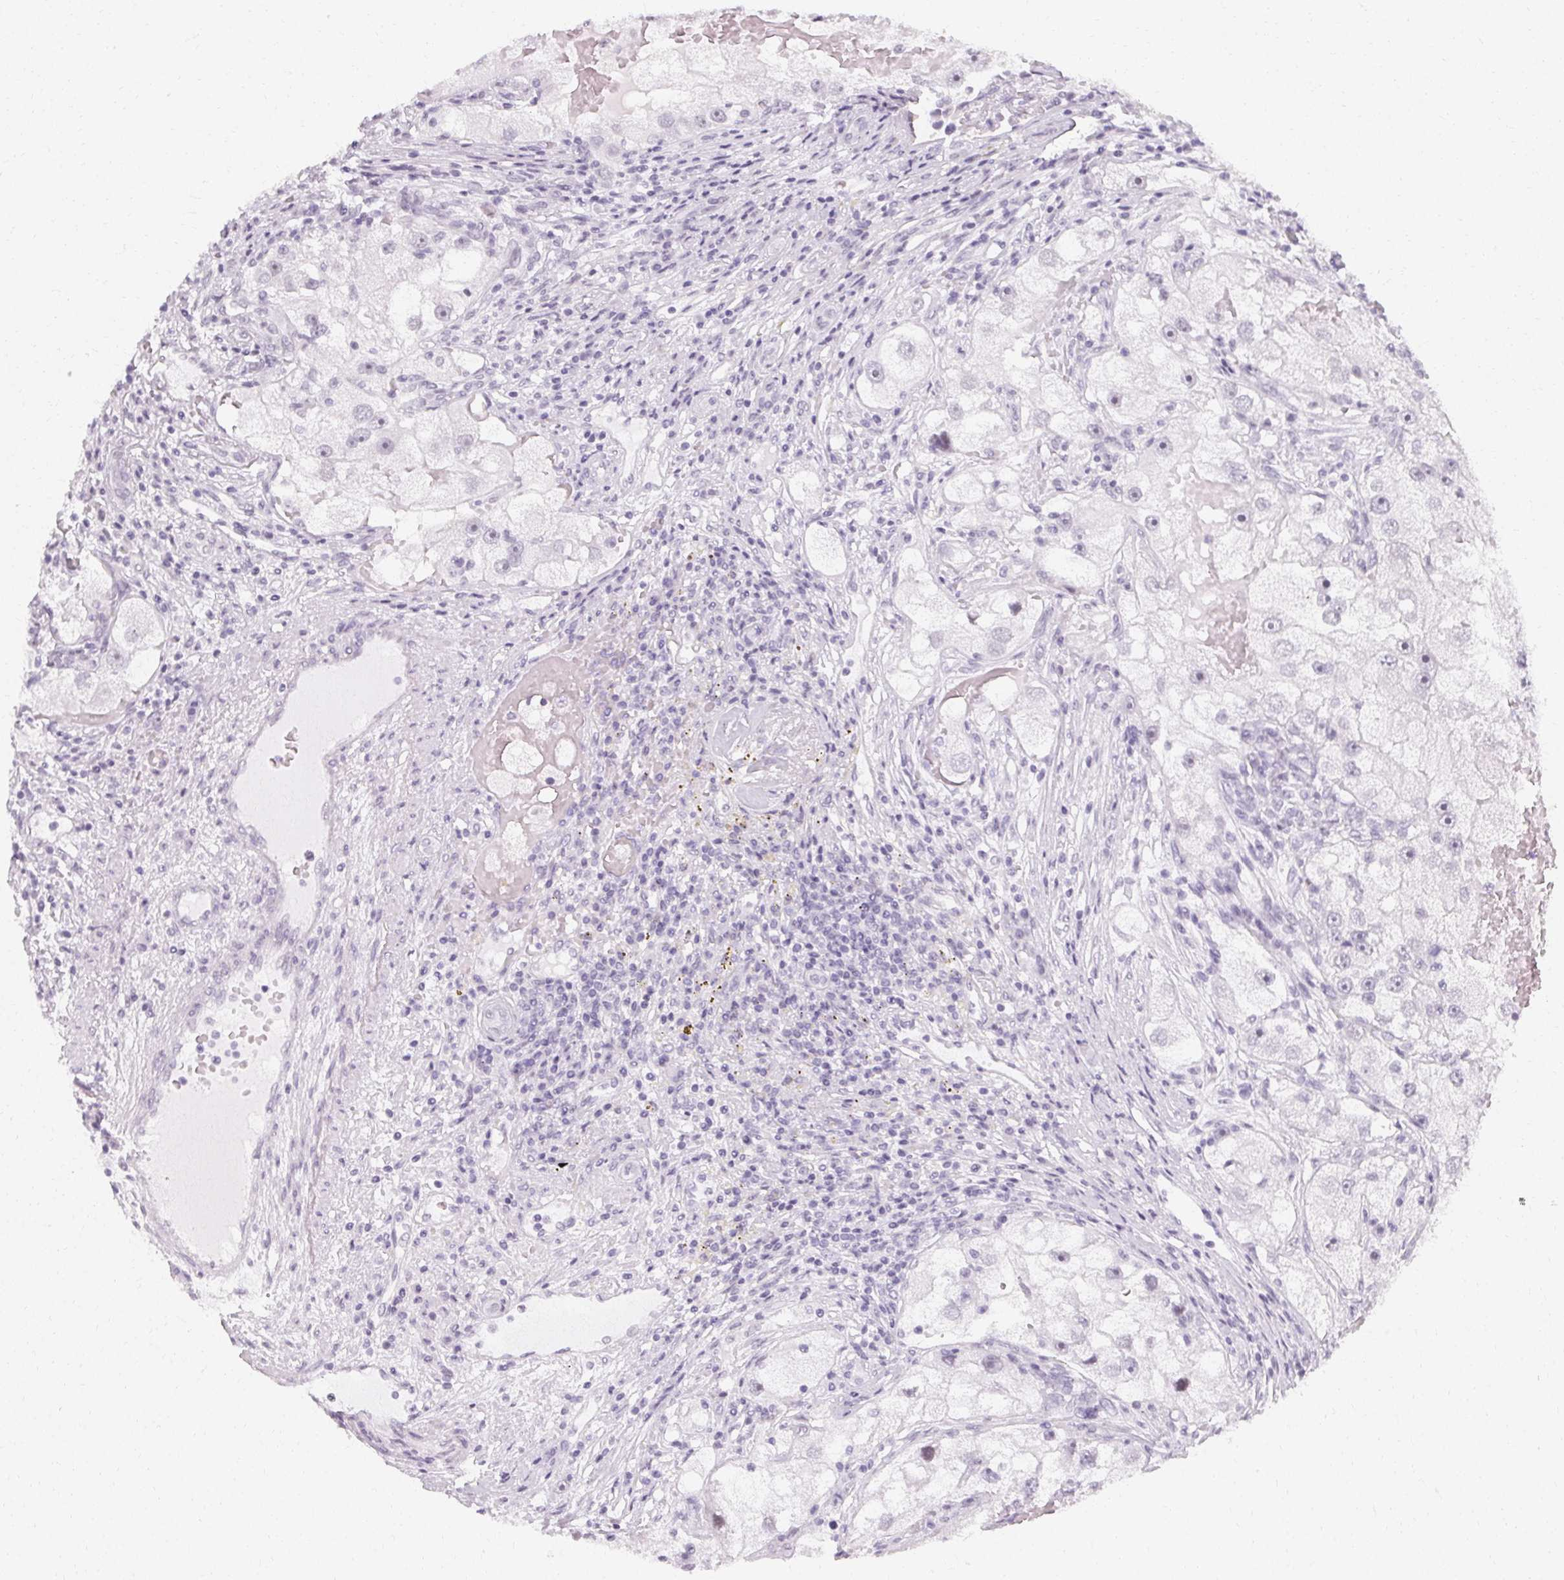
{"staining": {"intensity": "negative", "quantity": "none", "location": "none"}, "tissue": "renal cancer", "cell_type": "Tumor cells", "image_type": "cancer", "snomed": [{"axis": "morphology", "description": "Adenocarcinoma, NOS"}, {"axis": "topography", "description": "Kidney"}], "caption": "Adenocarcinoma (renal) stained for a protein using IHC exhibits no staining tumor cells.", "gene": "SYNPR", "patient": {"sex": "male", "age": 63}}